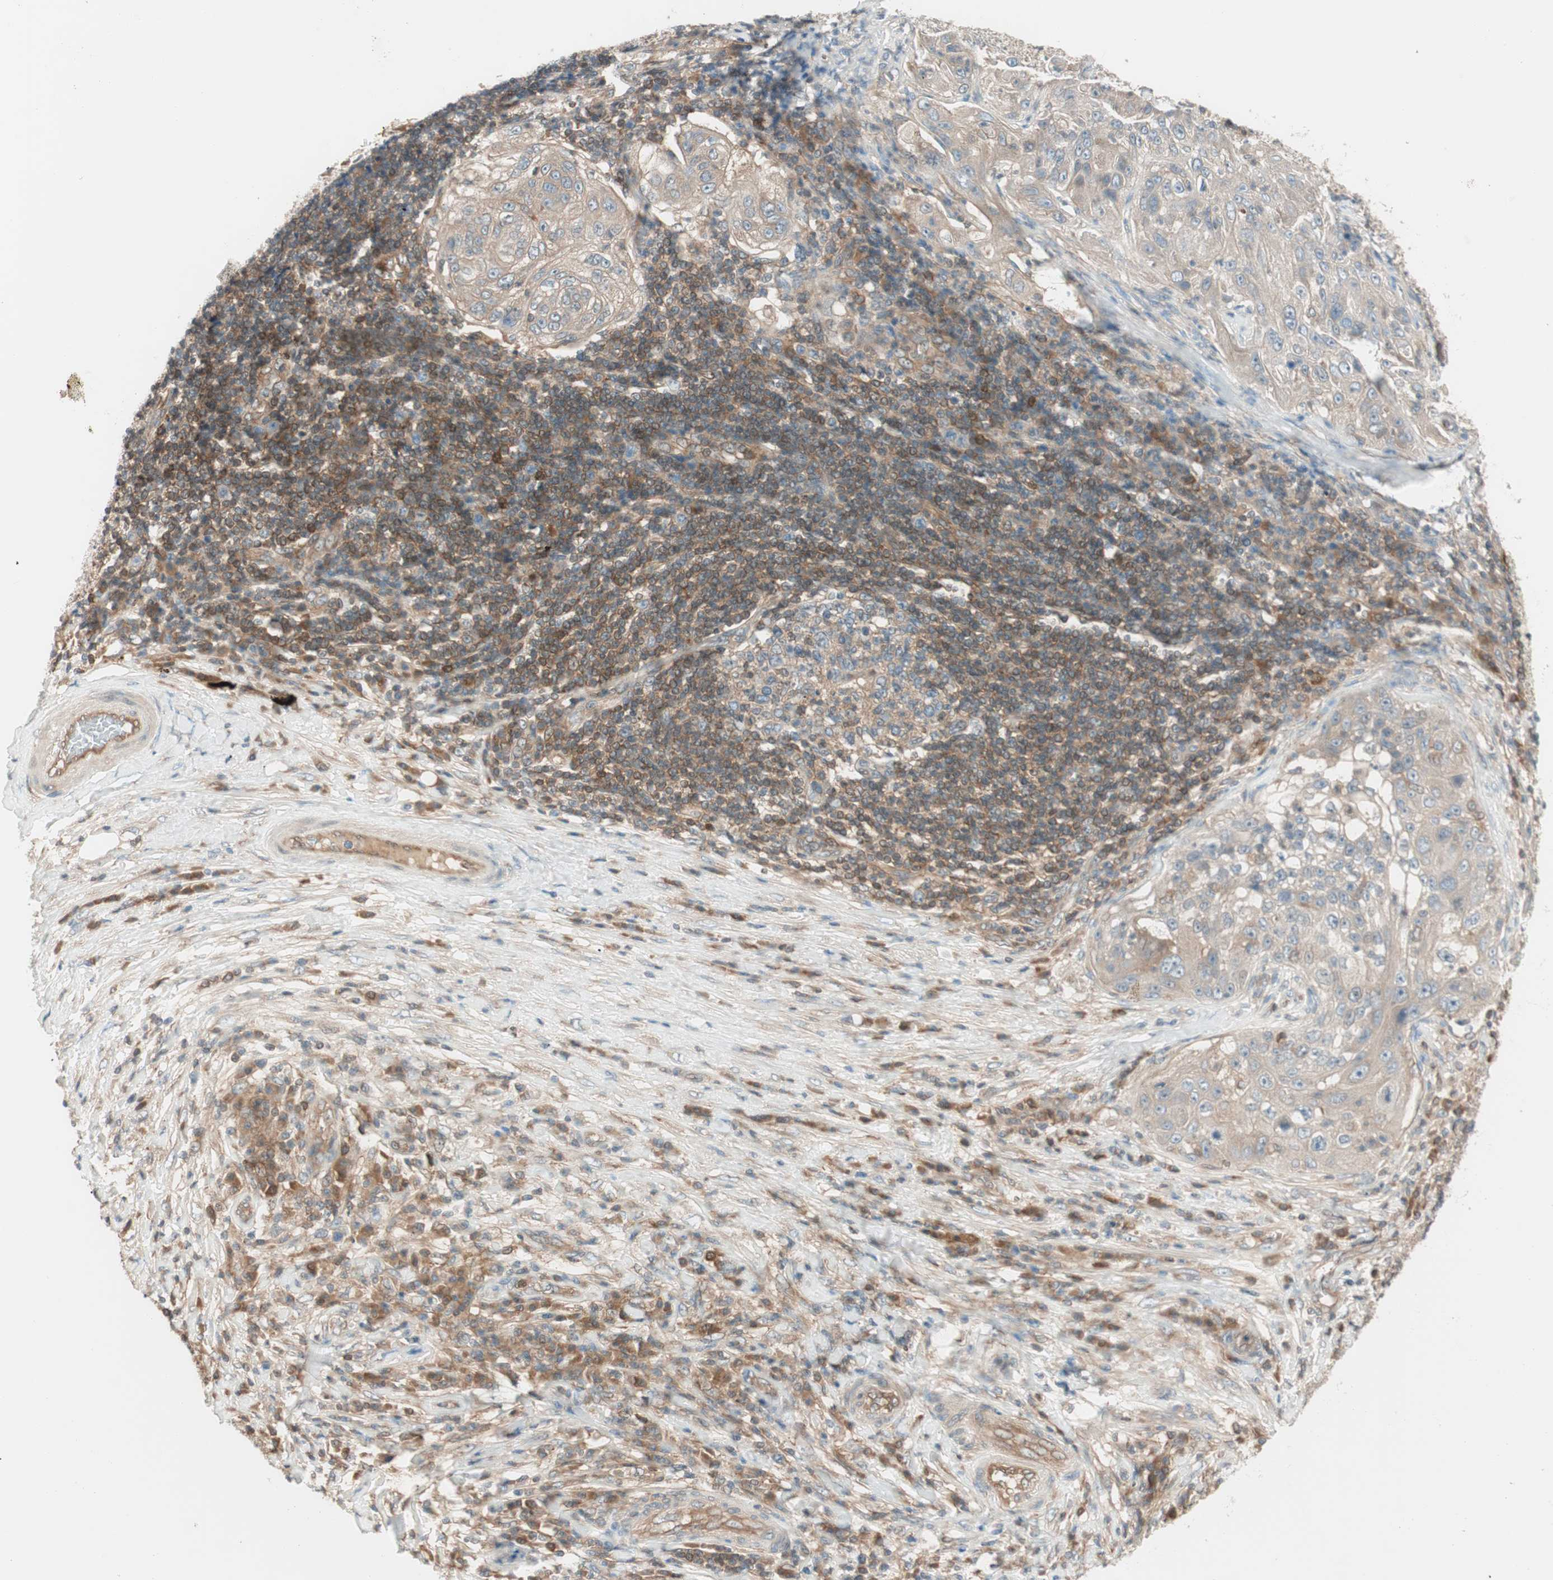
{"staining": {"intensity": "moderate", "quantity": ">75%", "location": "cytoplasmic/membranous"}, "tissue": "lung cancer", "cell_type": "Tumor cells", "image_type": "cancer", "snomed": [{"axis": "morphology", "description": "Inflammation, NOS"}, {"axis": "morphology", "description": "Squamous cell carcinoma, NOS"}, {"axis": "topography", "description": "Lymph node"}, {"axis": "topography", "description": "Soft tissue"}, {"axis": "topography", "description": "Lung"}], "caption": "Squamous cell carcinoma (lung) stained with a protein marker demonstrates moderate staining in tumor cells.", "gene": "GALT", "patient": {"sex": "male", "age": 66}}